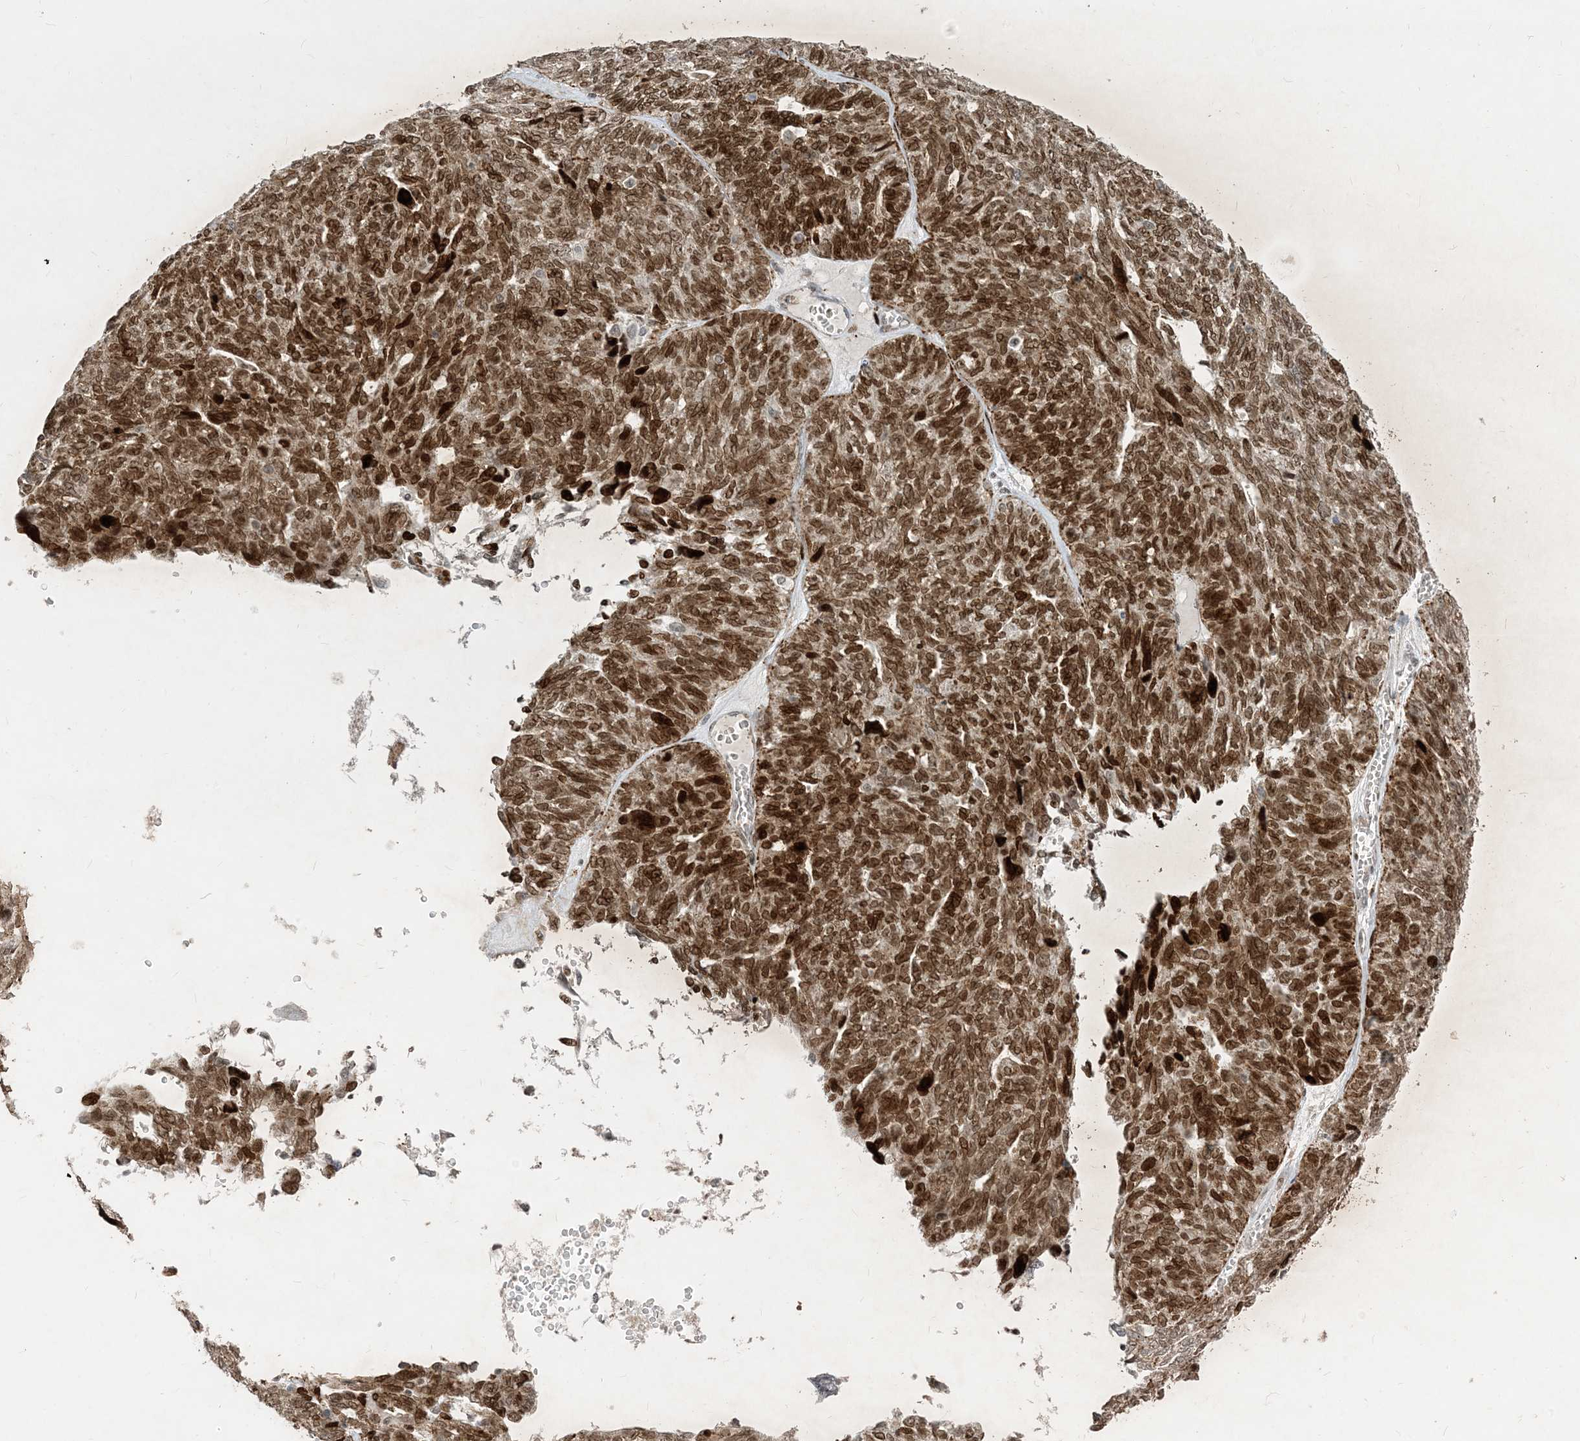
{"staining": {"intensity": "strong", "quantity": ">75%", "location": "cytoplasmic/membranous,nuclear"}, "tissue": "ovarian cancer", "cell_type": "Tumor cells", "image_type": "cancer", "snomed": [{"axis": "morphology", "description": "Cystadenocarcinoma, serous, NOS"}, {"axis": "topography", "description": "Ovary"}], "caption": "This micrograph shows ovarian cancer (serous cystadenocarcinoma) stained with immunohistochemistry to label a protein in brown. The cytoplasmic/membranous and nuclear of tumor cells show strong positivity for the protein. Nuclei are counter-stained blue.", "gene": "SLC25A53", "patient": {"sex": "female", "age": 79}}